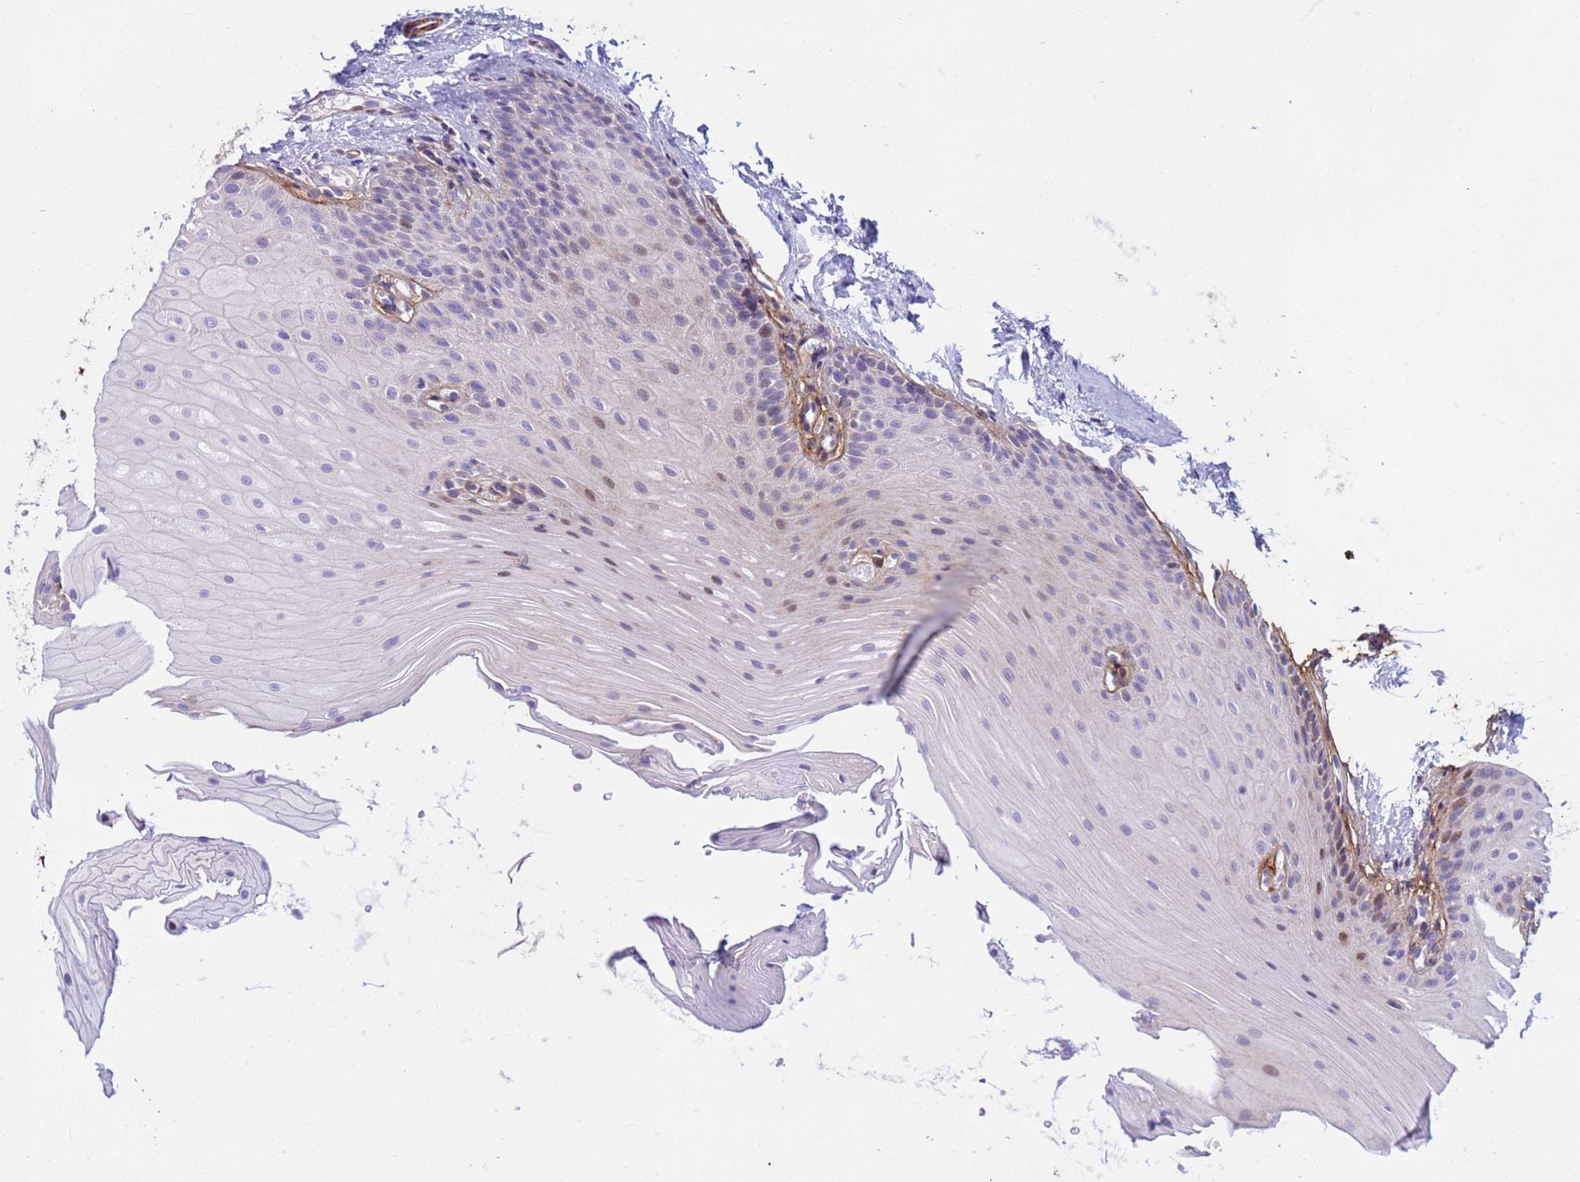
{"staining": {"intensity": "weak", "quantity": "<25%", "location": "cytoplasmic/membranous,nuclear"}, "tissue": "oral mucosa", "cell_type": "Squamous epithelial cells", "image_type": "normal", "snomed": [{"axis": "morphology", "description": "Normal tissue, NOS"}, {"axis": "topography", "description": "Oral tissue"}], "caption": "Immunohistochemistry (IHC) image of unremarkable oral mucosa stained for a protein (brown), which exhibits no staining in squamous epithelial cells. The staining is performed using DAB brown chromogen with nuclei counter-stained in using hematoxylin.", "gene": "P2RX7", "patient": {"sex": "female", "age": 67}}